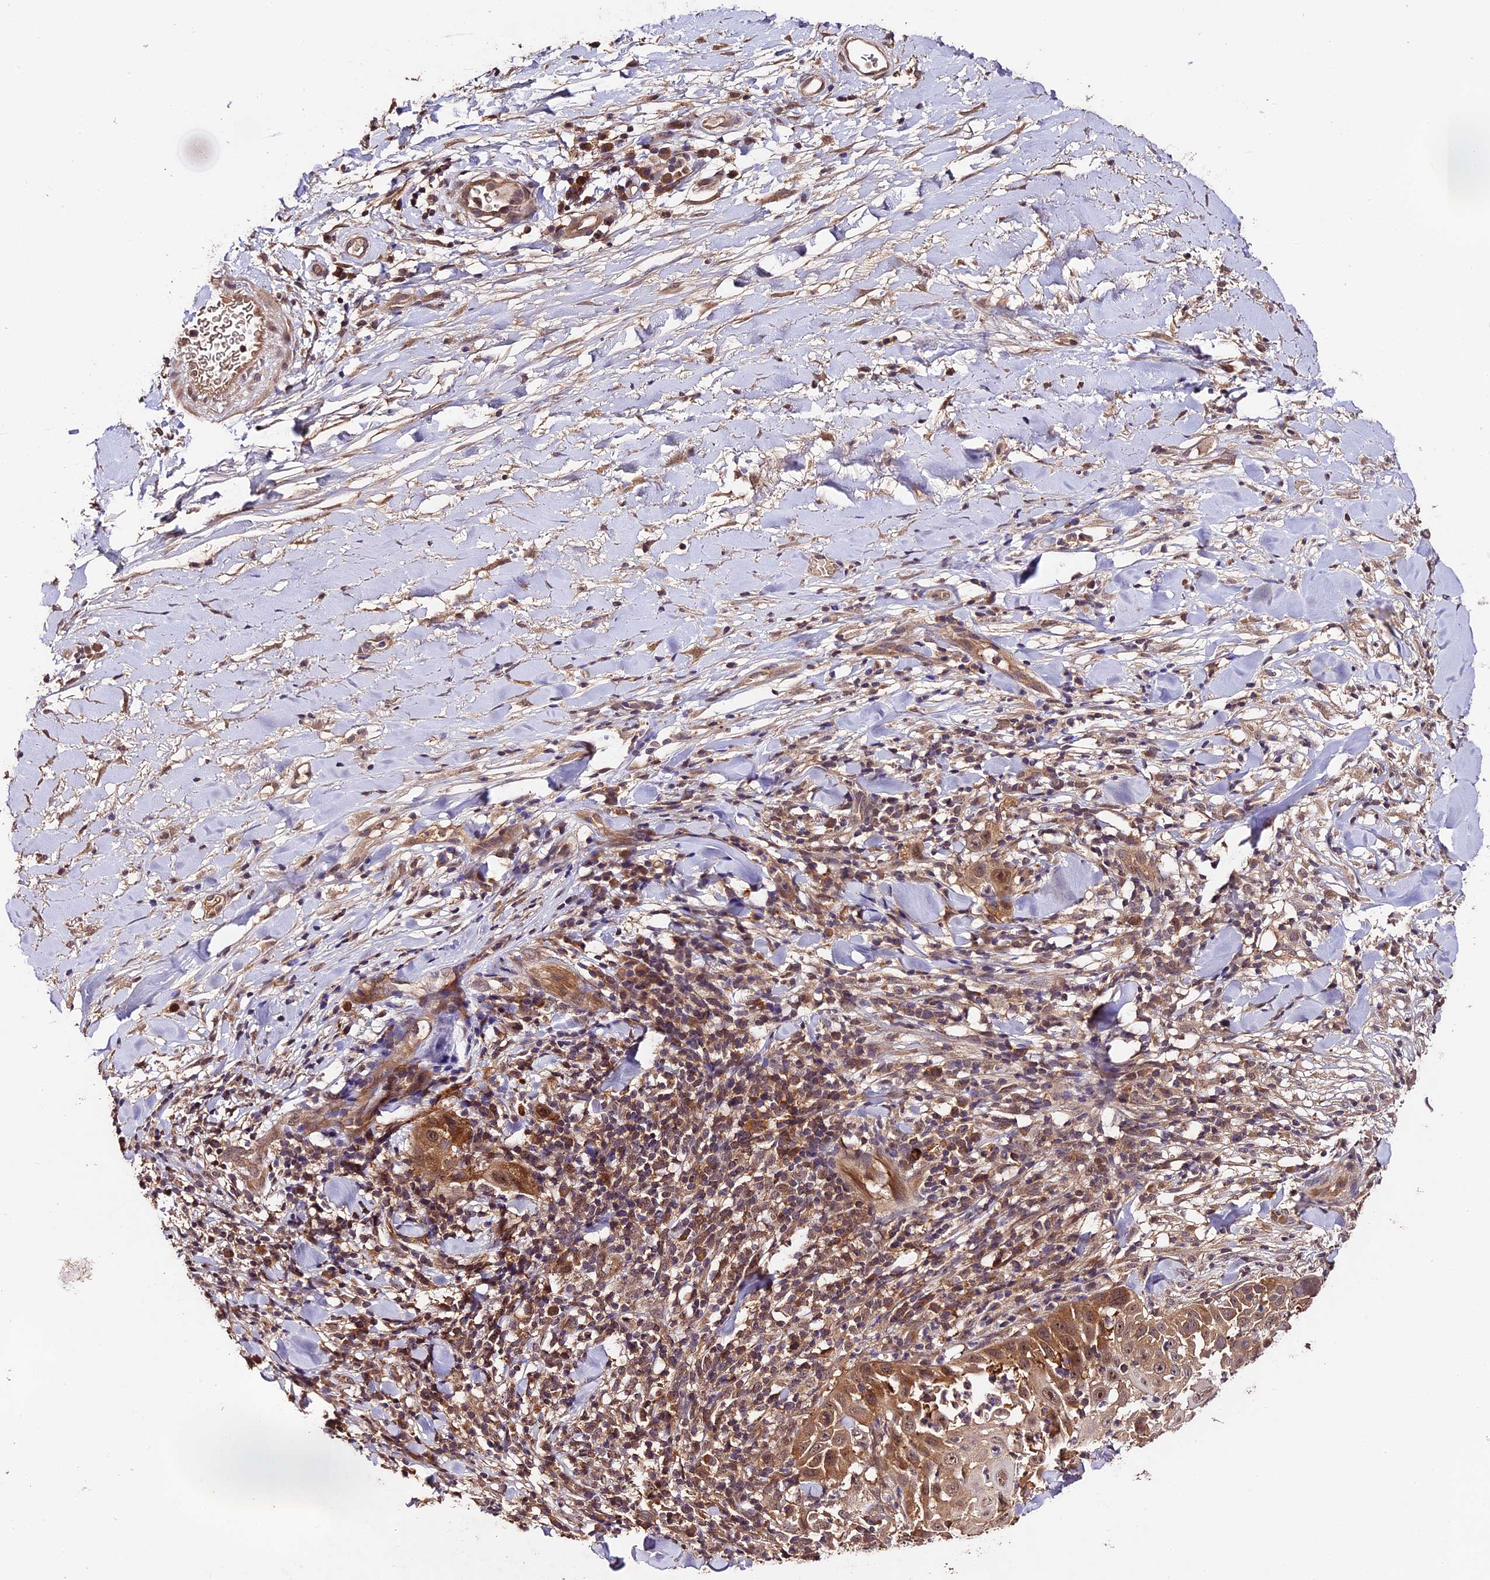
{"staining": {"intensity": "moderate", "quantity": "25%-75%", "location": "cytoplasmic/membranous,nuclear"}, "tissue": "skin cancer", "cell_type": "Tumor cells", "image_type": "cancer", "snomed": [{"axis": "morphology", "description": "Squamous cell carcinoma, NOS"}, {"axis": "topography", "description": "Skin"}], "caption": "Immunohistochemical staining of human skin squamous cell carcinoma displays moderate cytoplasmic/membranous and nuclear protein staining in about 25%-75% of tumor cells.", "gene": "TRMT1", "patient": {"sex": "female", "age": 44}}